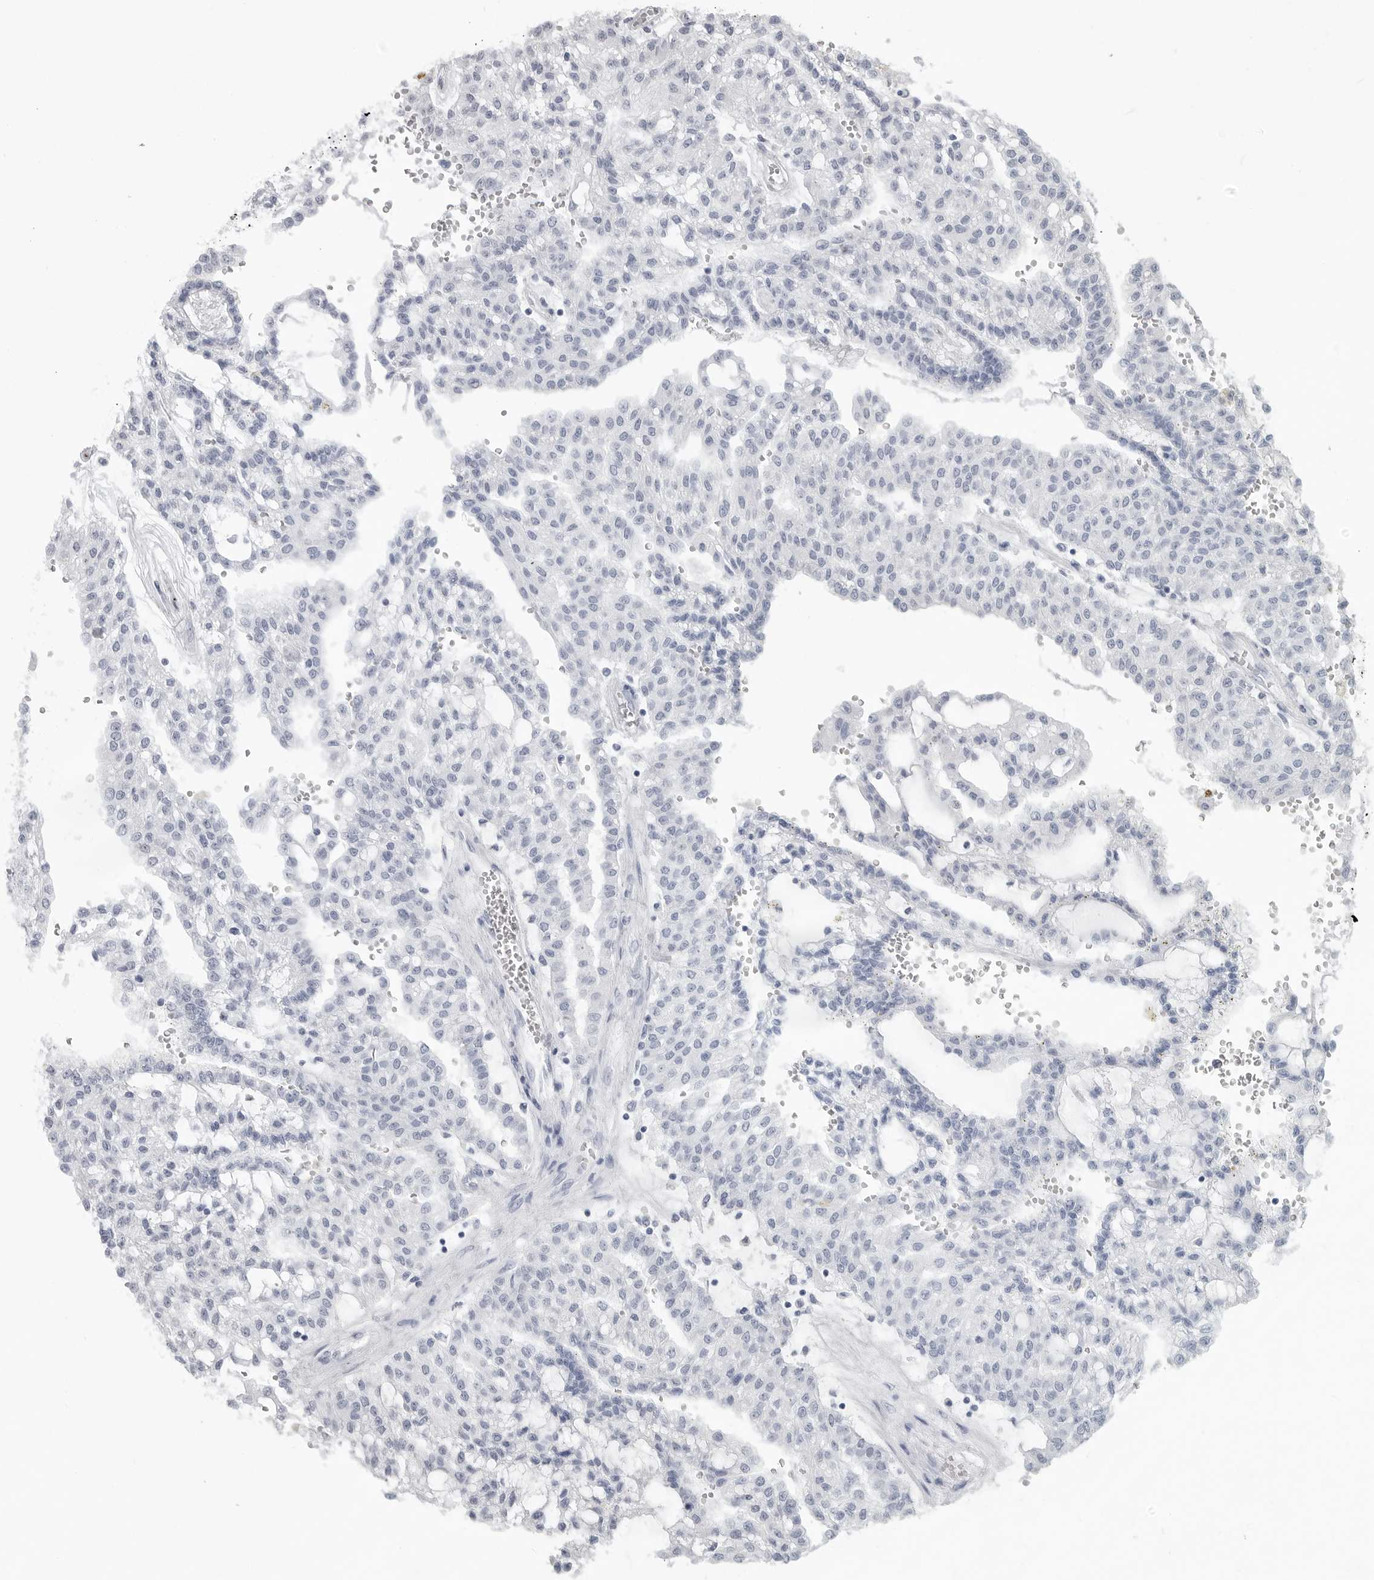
{"staining": {"intensity": "negative", "quantity": "none", "location": "none"}, "tissue": "renal cancer", "cell_type": "Tumor cells", "image_type": "cancer", "snomed": [{"axis": "morphology", "description": "Adenocarcinoma, NOS"}, {"axis": "topography", "description": "Kidney"}], "caption": "This is a micrograph of immunohistochemistry staining of renal adenocarcinoma, which shows no expression in tumor cells.", "gene": "LY6D", "patient": {"sex": "male", "age": 63}}